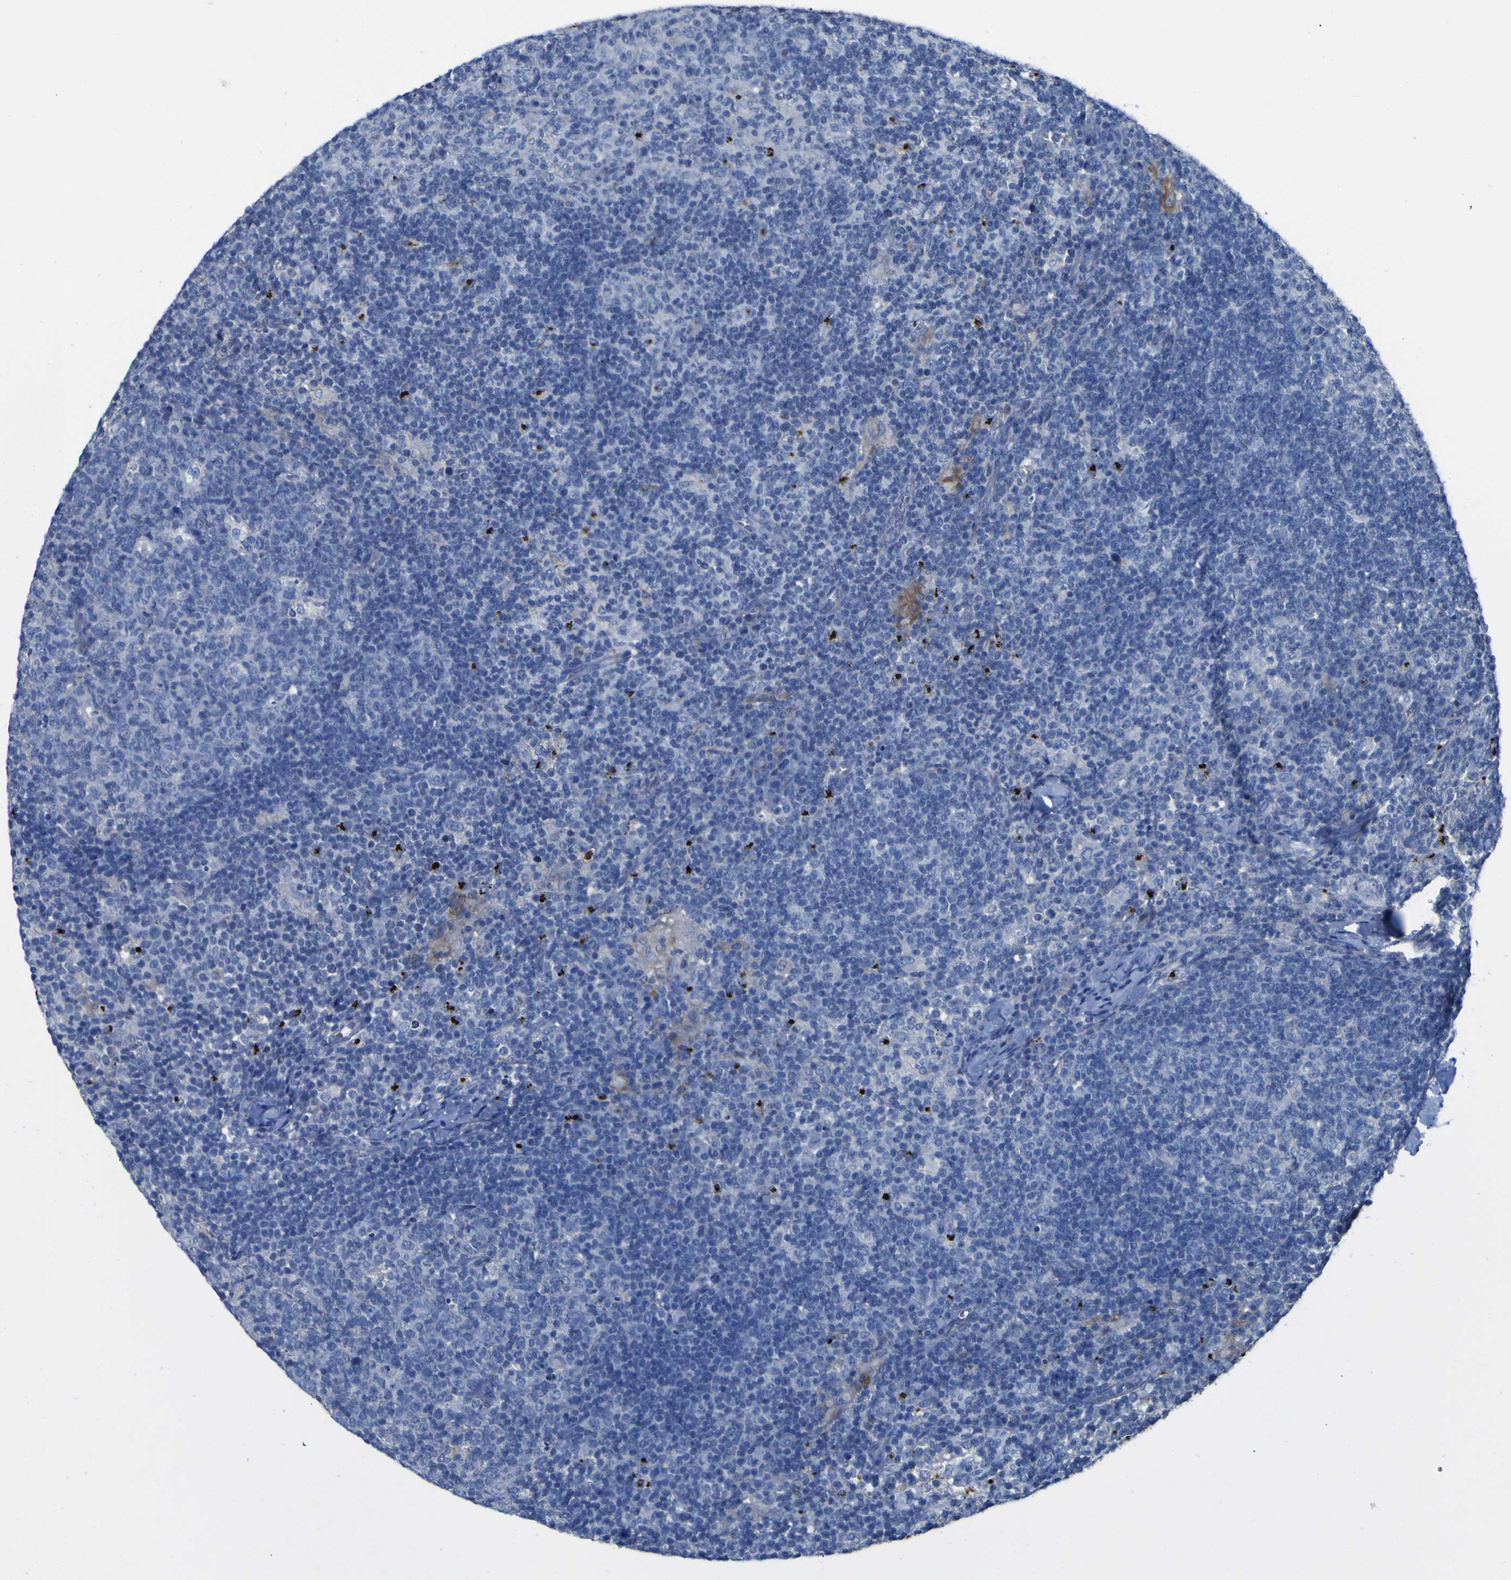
{"staining": {"intensity": "negative", "quantity": "none", "location": "none"}, "tissue": "lymph node", "cell_type": "Germinal center cells", "image_type": "normal", "snomed": [{"axis": "morphology", "description": "Normal tissue, NOS"}, {"axis": "morphology", "description": "Inflammation, NOS"}, {"axis": "topography", "description": "Lymph node"}], "caption": "Immunohistochemistry (IHC) image of unremarkable lymph node: human lymph node stained with DAB (3,3'-diaminobenzidine) reveals no significant protein staining in germinal center cells. (DAB (3,3'-diaminobenzidine) IHC visualized using brightfield microscopy, high magnification).", "gene": "AGO4", "patient": {"sex": "male", "age": 55}}